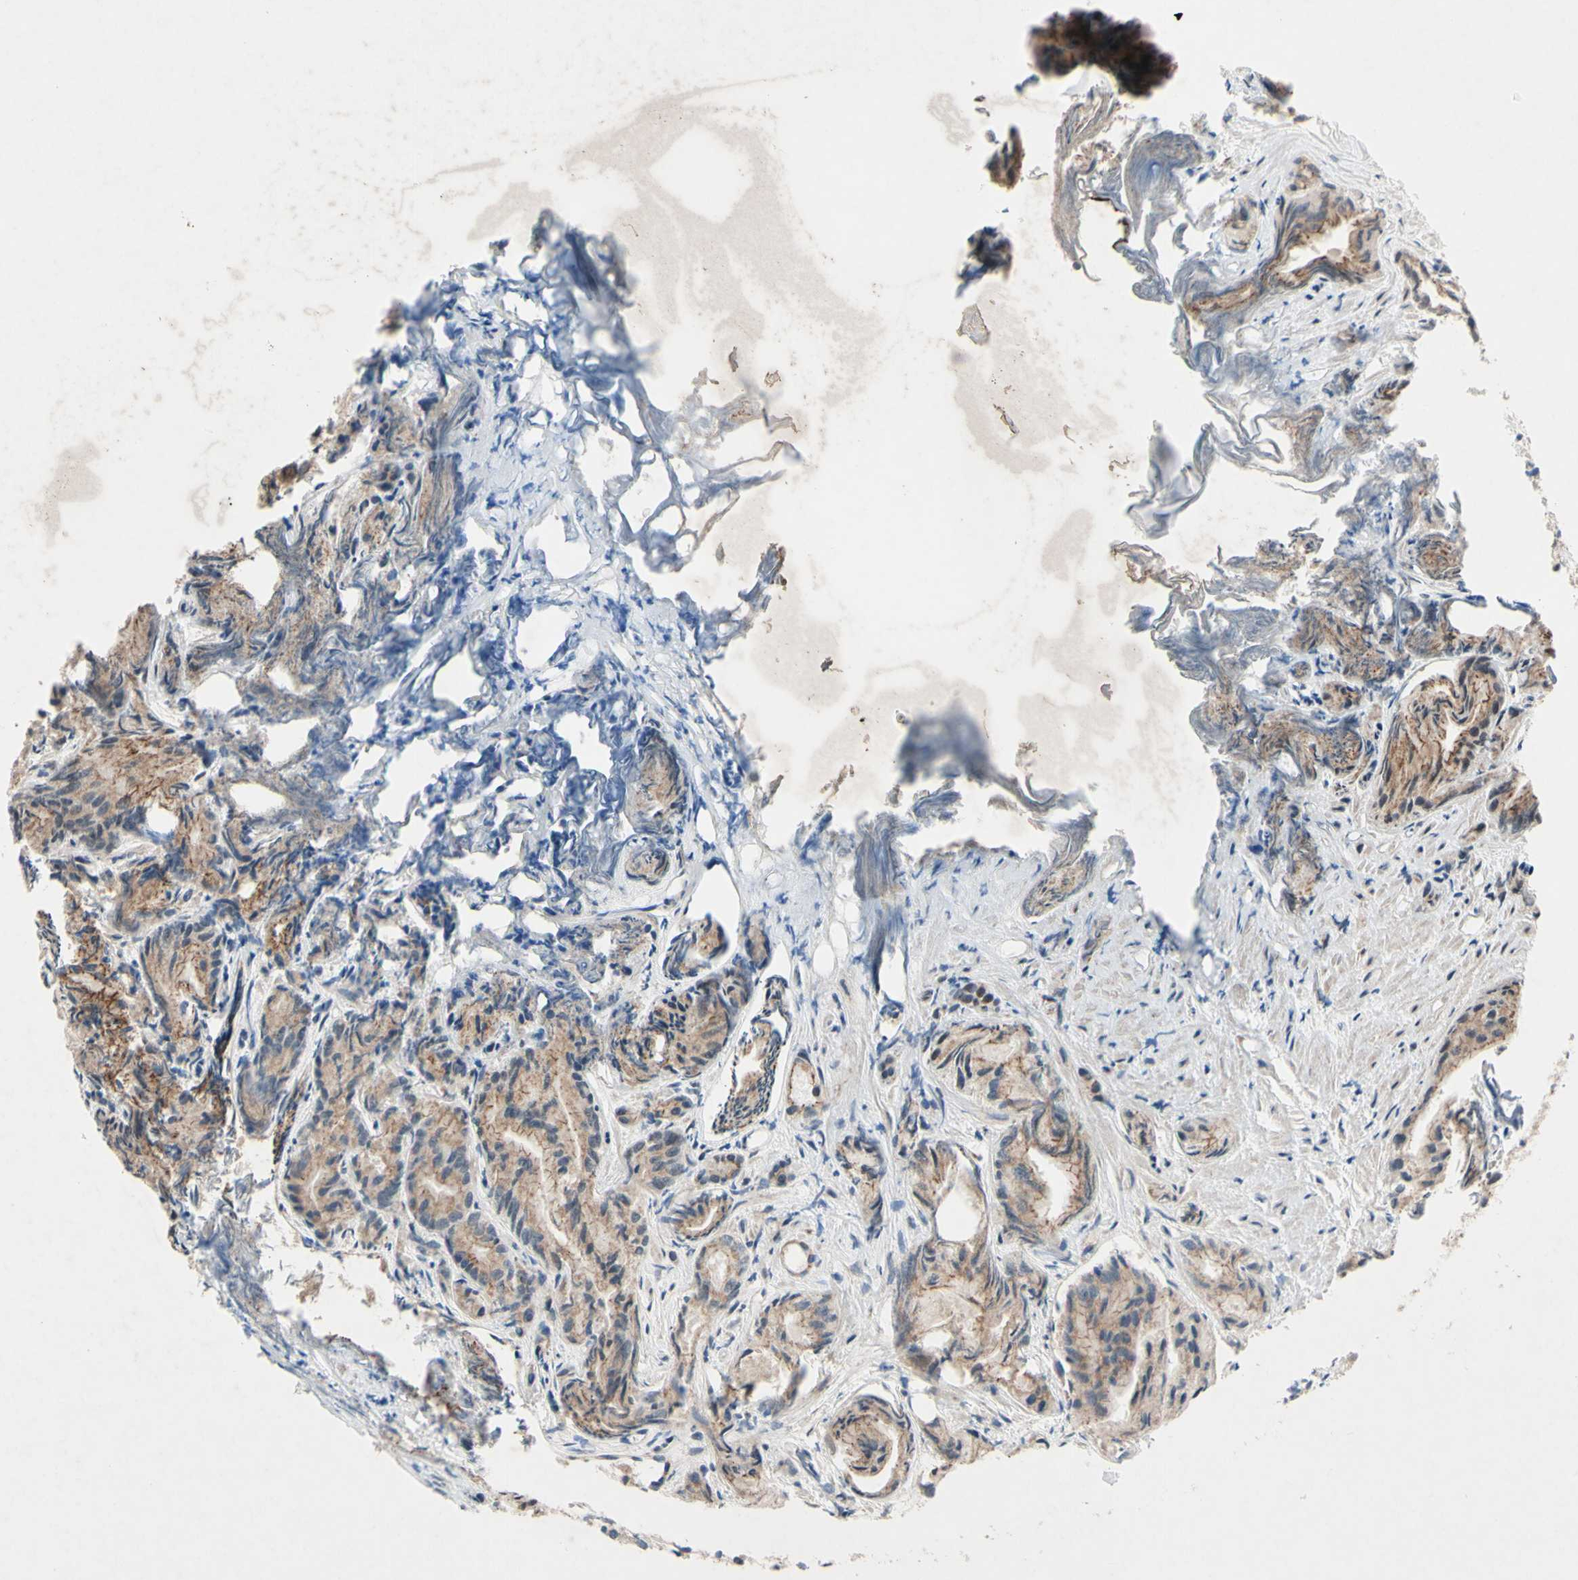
{"staining": {"intensity": "moderate", "quantity": ">75%", "location": "cytoplasmic/membranous"}, "tissue": "prostate cancer", "cell_type": "Tumor cells", "image_type": "cancer", "snomed": [{"axis": "morphology", "description": "Adenocarcinoma, Low grade"}, {"axis": "topography", "description": "Prostate"}], "caption": "Immunohistochemistry micrograph of neoplastic tissue: human prostate low-grade adenocarcinoma stained using immunohistochemistry (IHC) exhibits medium levels of moderate protein expression localized specifically in the cytoplasmic/membranous of tumor cells, appearing as a cytoplasmic/membranous brown color.", "gene": "CDCP1", "patient": {"sex": "male", "age": 72}}